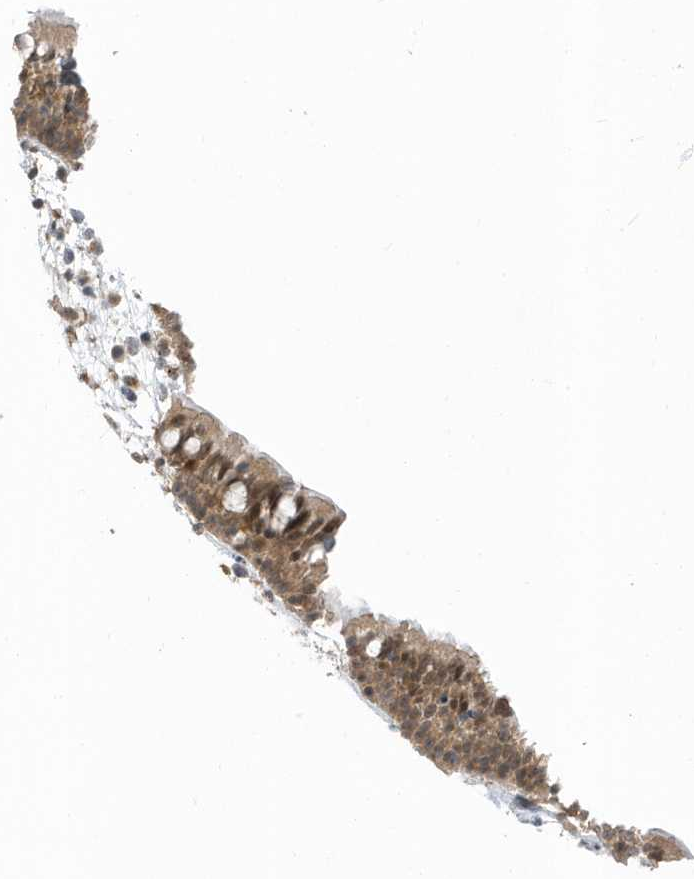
{"staining": {"intensity": "moderate", "quantity": ">75%", "location": "cytoplasmic/membranous,nuclear"}, "tissue": "nasopharynx", "cell_type": "Respiratory epithelial cells", "image_type": "normal", "snomed": [{"axis": "morphology", "description": "Normal tissue, NOS"}, {"axis": "morphology", "description": "Inflammation, NOS"}, {"axis": "morphology", "description": "Malignant melanoma, Metastatic site"}, {"axis": "topography", "description": "Nasopharynx"}], "caption": "DAB immunohistochemical staining of normal human nasopharynx shows moderate cytoplasmic/membranous,nuclear protein expression in about >75% of respiratory epithelial cells. (IHC, brightfield microscopy, high magnification).", "gene": "USP53", "patient": {"sex": "male", "age": 70}}